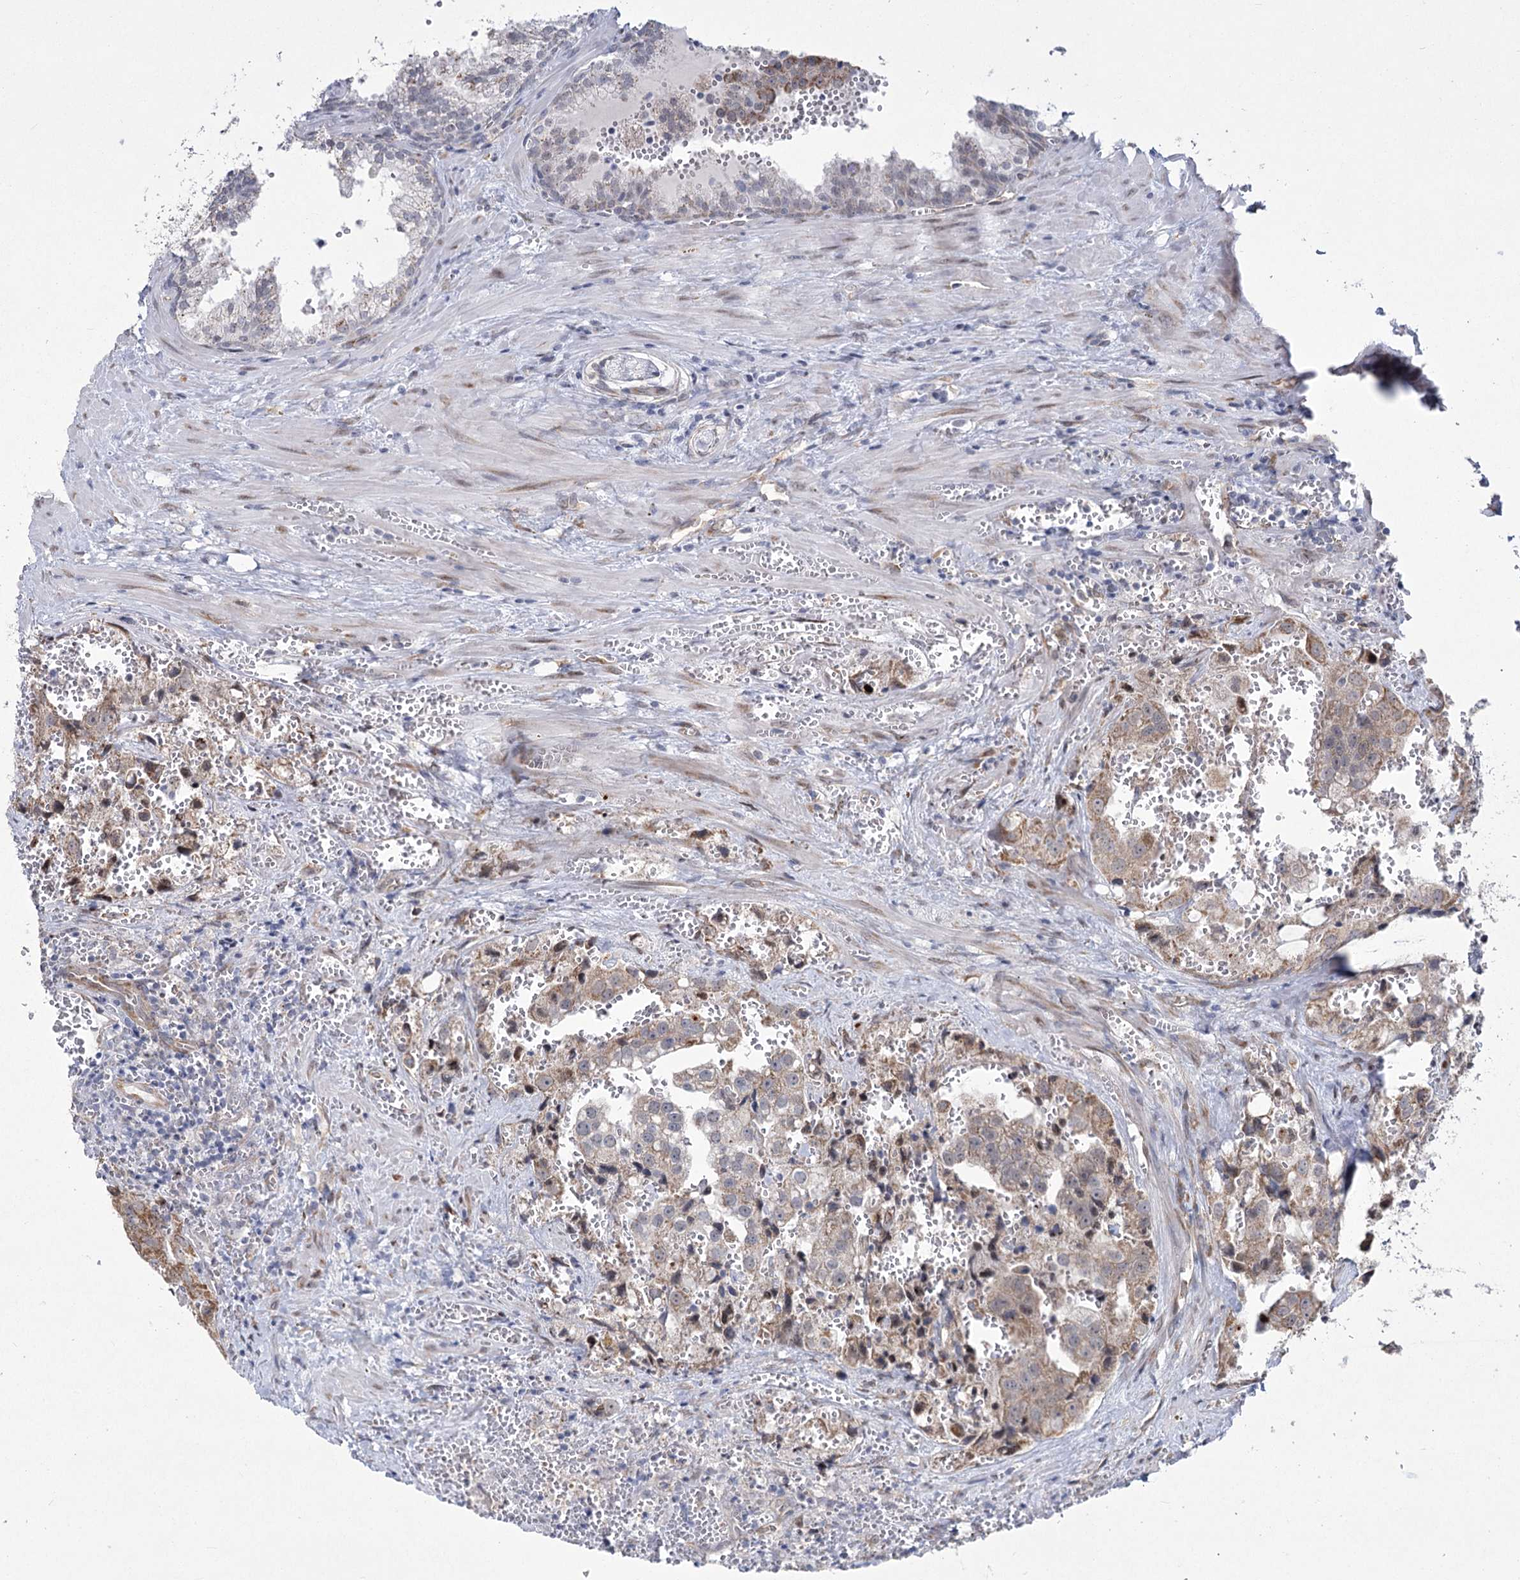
{"staining": {"intensity": "weak", "quantity": "<25%", "location": "cytoplasmic/membranous,nuclear"}, "tissue": "prostate cancer", "cell_type": "Tumor cells", "image_type": "cancer", "snomed": [{"axis": "morphology", "description": "Adenocarcinoma, High grade"}, {"axis": "topography", "description": "Prostate"}], "caption": "DAB (3,3'-diaminobenzidine) immunohistochemical staining of adenocarcinoma (high-grade) (prostate) demonstrates no significant positivity in tumor cells.", "gene": "YBX3", "patient": {"sex": "male", "age": 68}}